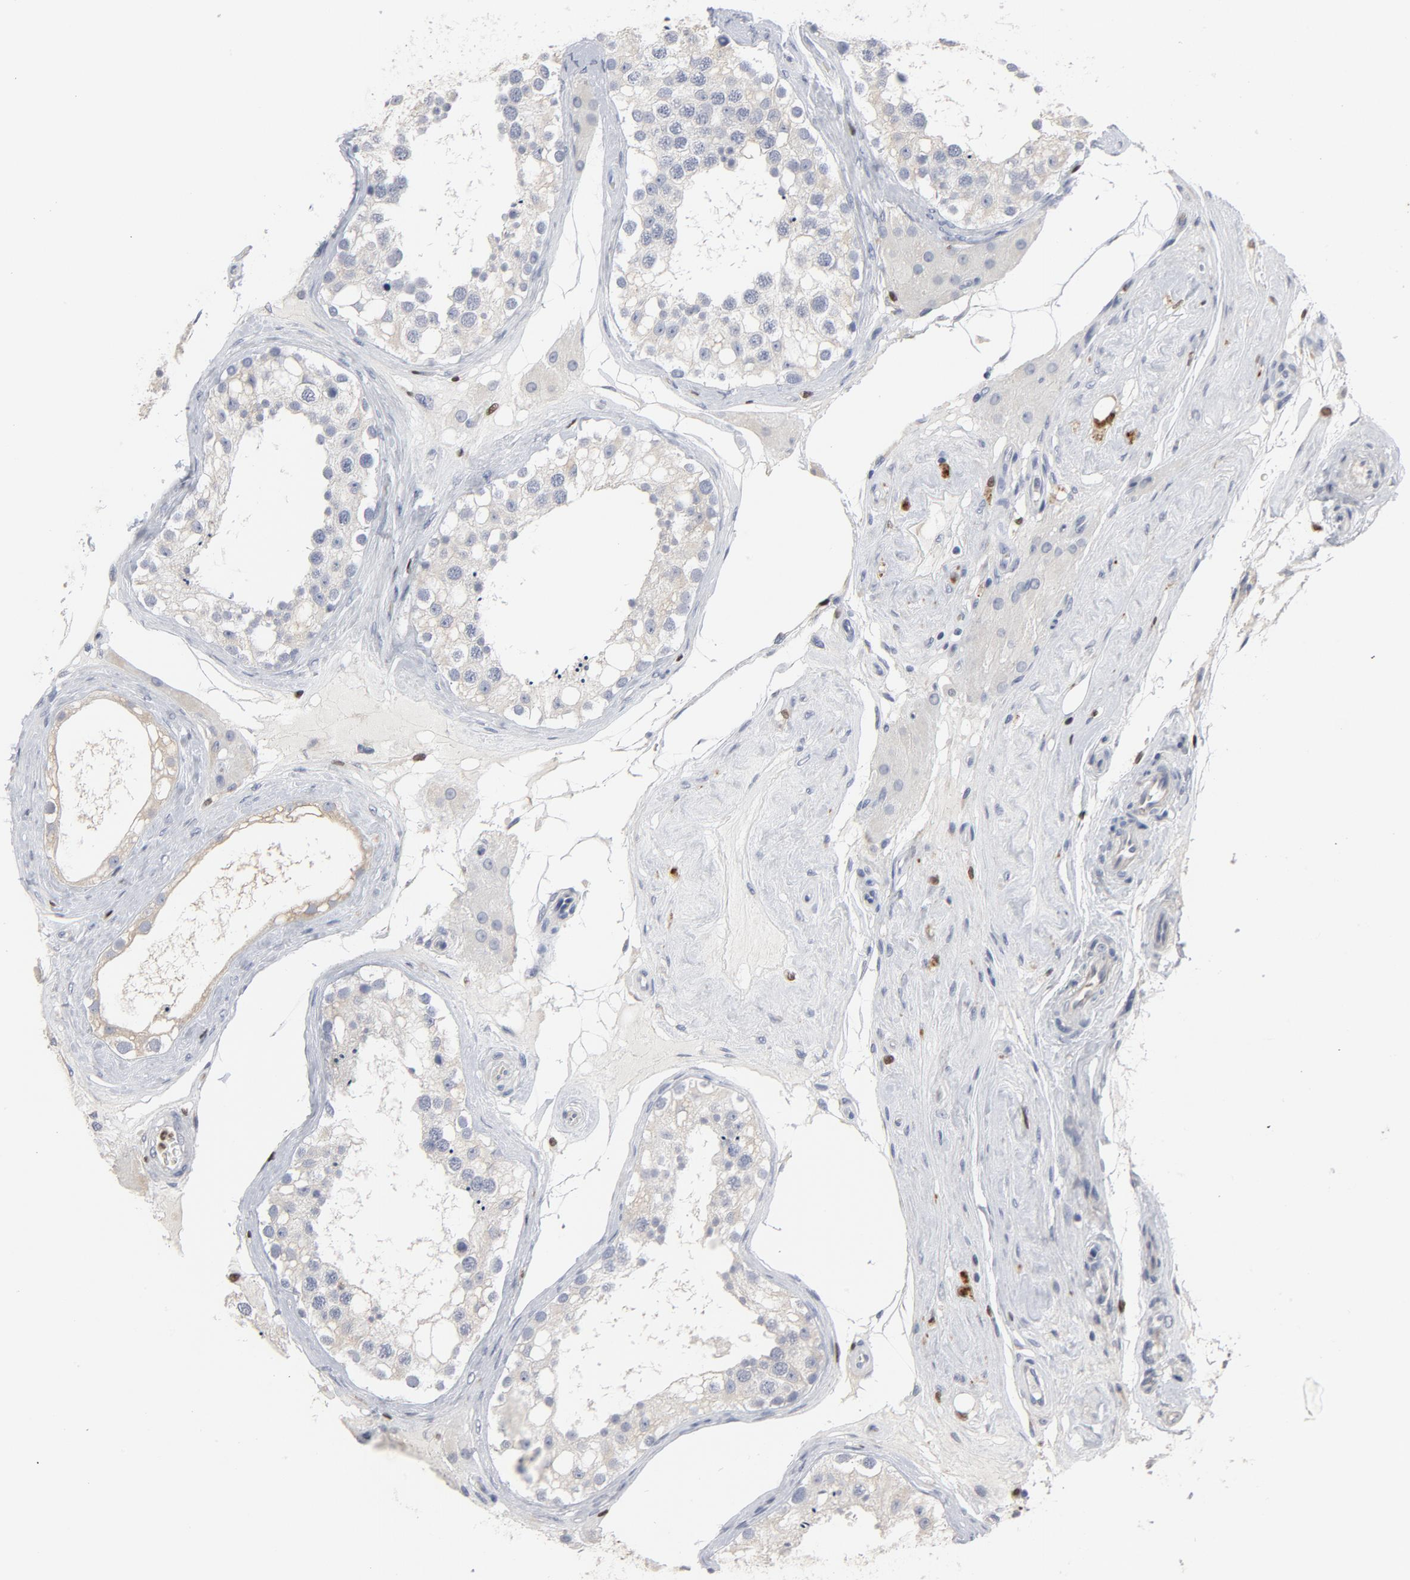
{"staining": {"intensity": "negative", "quantity": "none", "location": "none"}, "tissue": "testis", "cell_type": "Cells in seminiferous ducts", "image_type": "normal", "snomed": [{"axis": "morphology", "description": "Normal tissue, NOS"}, {"axis": "topography", "description": "Testis"}], "caption": "This micrograph is of benign testis stained with IHC to label a protein in brown with the nuclei are counter-stained blue. There is no staining in cells in seminiferous ducts. Nuclei are stained in blue.", "gene": "SPI1", "patient": {"sex": "male", "age": 68}}